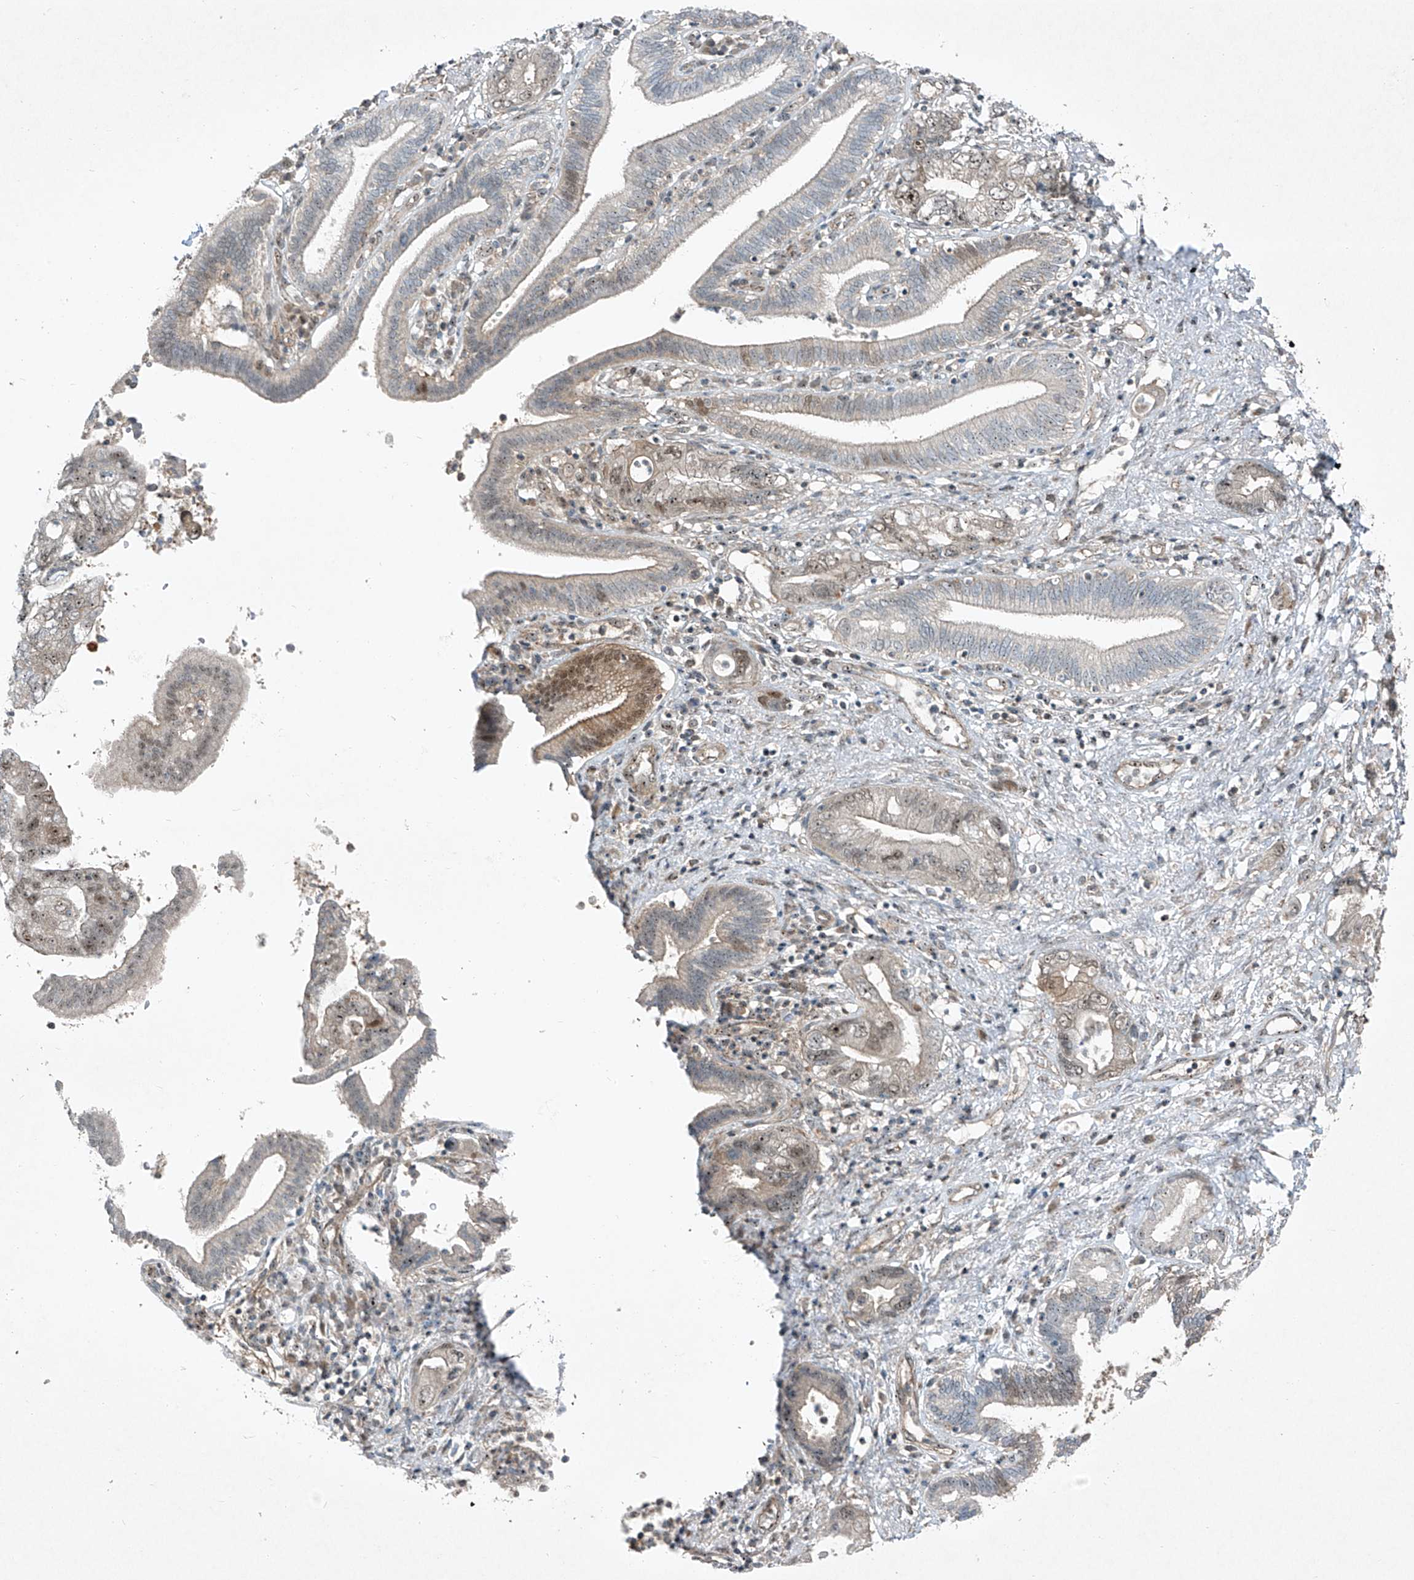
{"staining": {"intensity": "weak", "quantity": "25%-75%", "location": "nuclear"}, "tissue": "pancreatic cancer", "cell_type": "Tumor cells", "image_type": "cancer", "snomed": [{"axis": "morphology", "description": "Adenocarcinoma, NOS"}, {"axis": "topography", "description": "Pancreas"}], "caption": "Protein positivity by IHC exhibits weak nuclear expression in about 25%-75% of tumor cells in pancreatic adenocarcinoma.", "gene": "PPCS", "patient": {"sex": "female", "age": 73}}